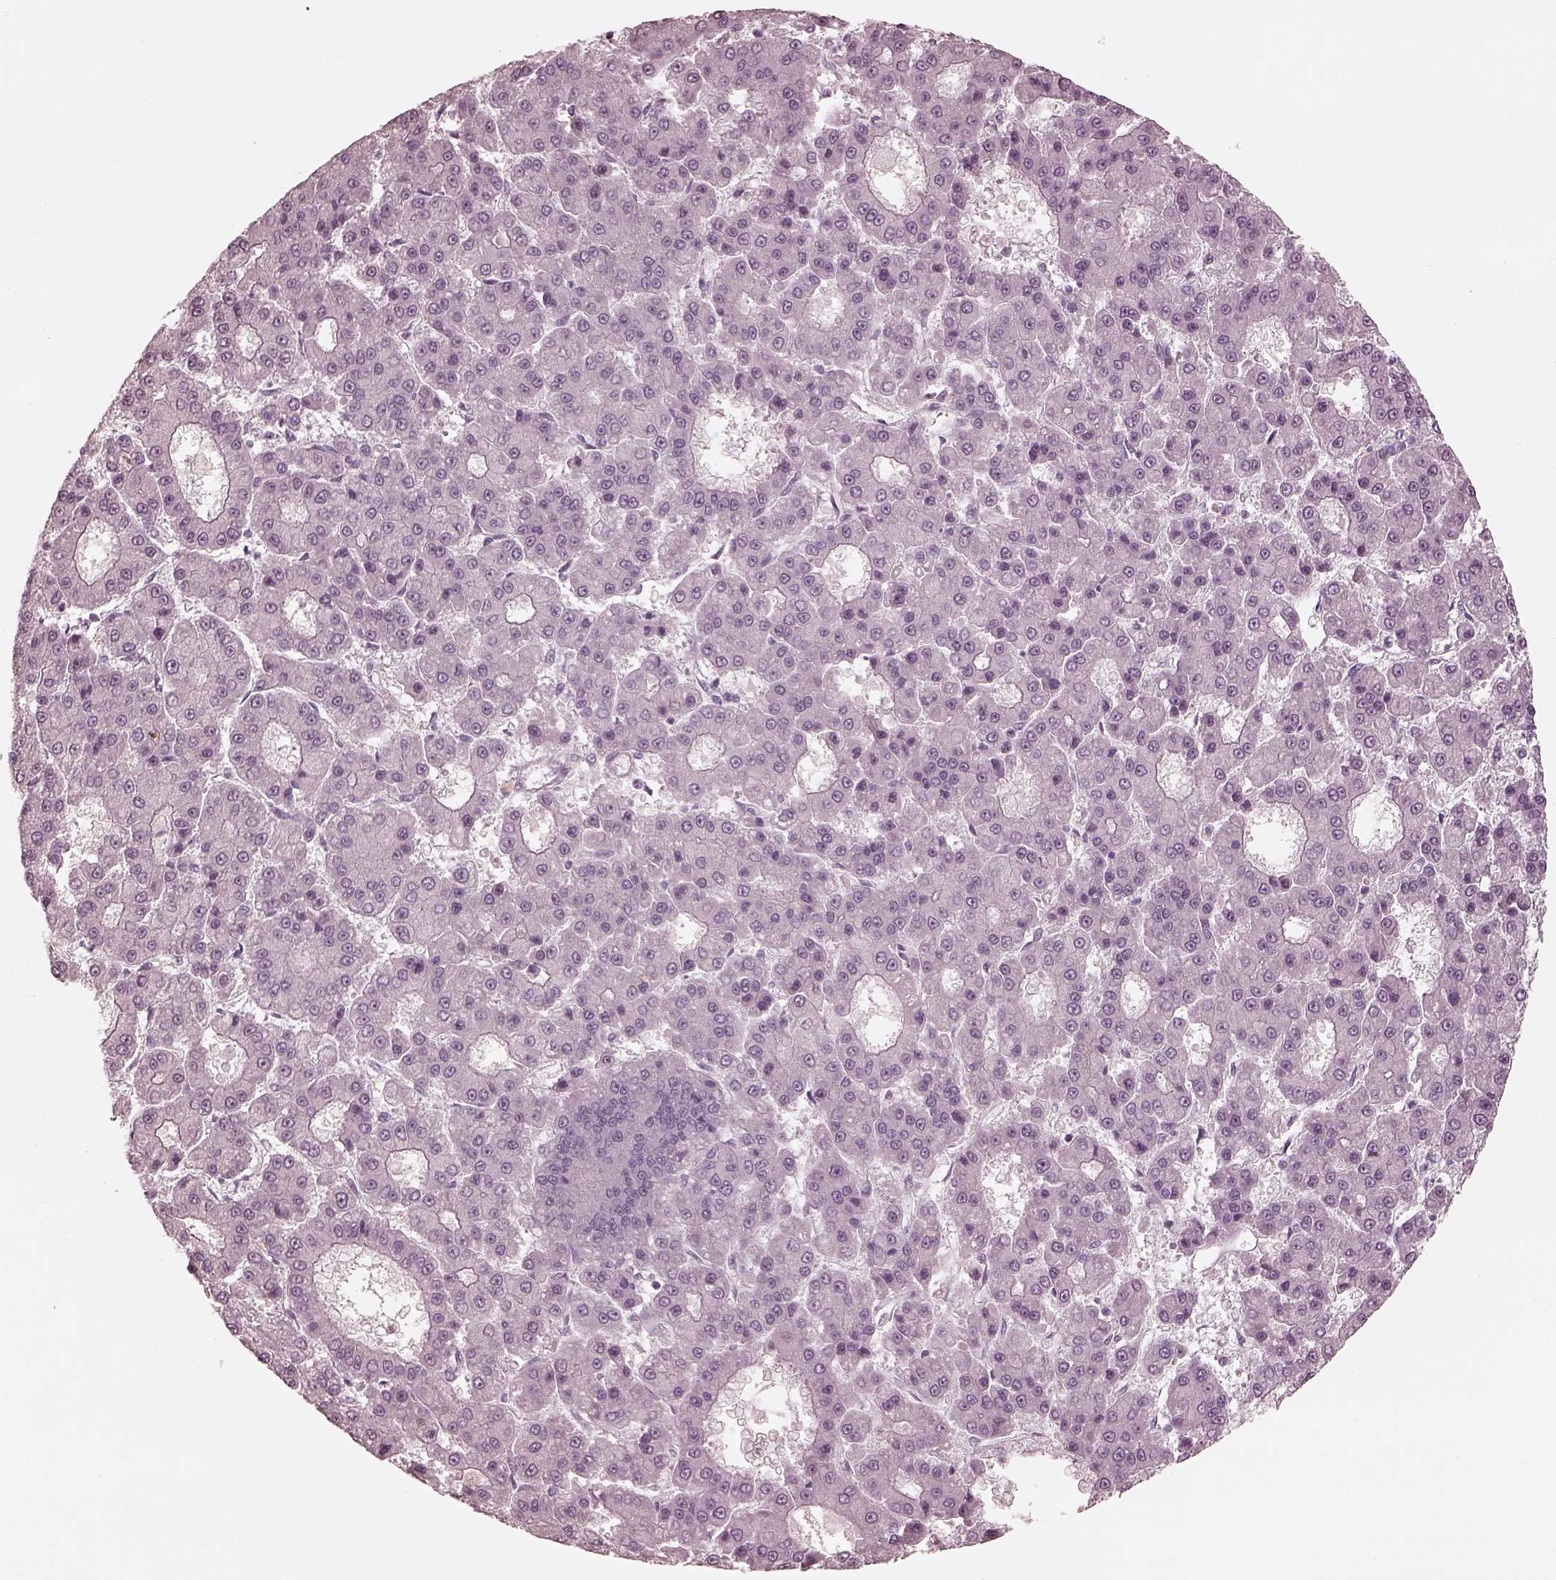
{"staining": {"intensity": "negative", "quantity": "none", "location": "none"}, "tissue": "liver cancer", "cell_type": "Tumor cells", "image_type": "cancer", "snomed": [{"axis": "morphology", "description": "Carcinoma, Hepatocellular, NOS"}, {"axis": "topography", "description": "Liver"}], "caption": "Tumor cells are negative for protein expression in human liver hepatocellular carcinoma.", "gene": "ADRB3", "patient": {"sex": "male", "age": 70}}